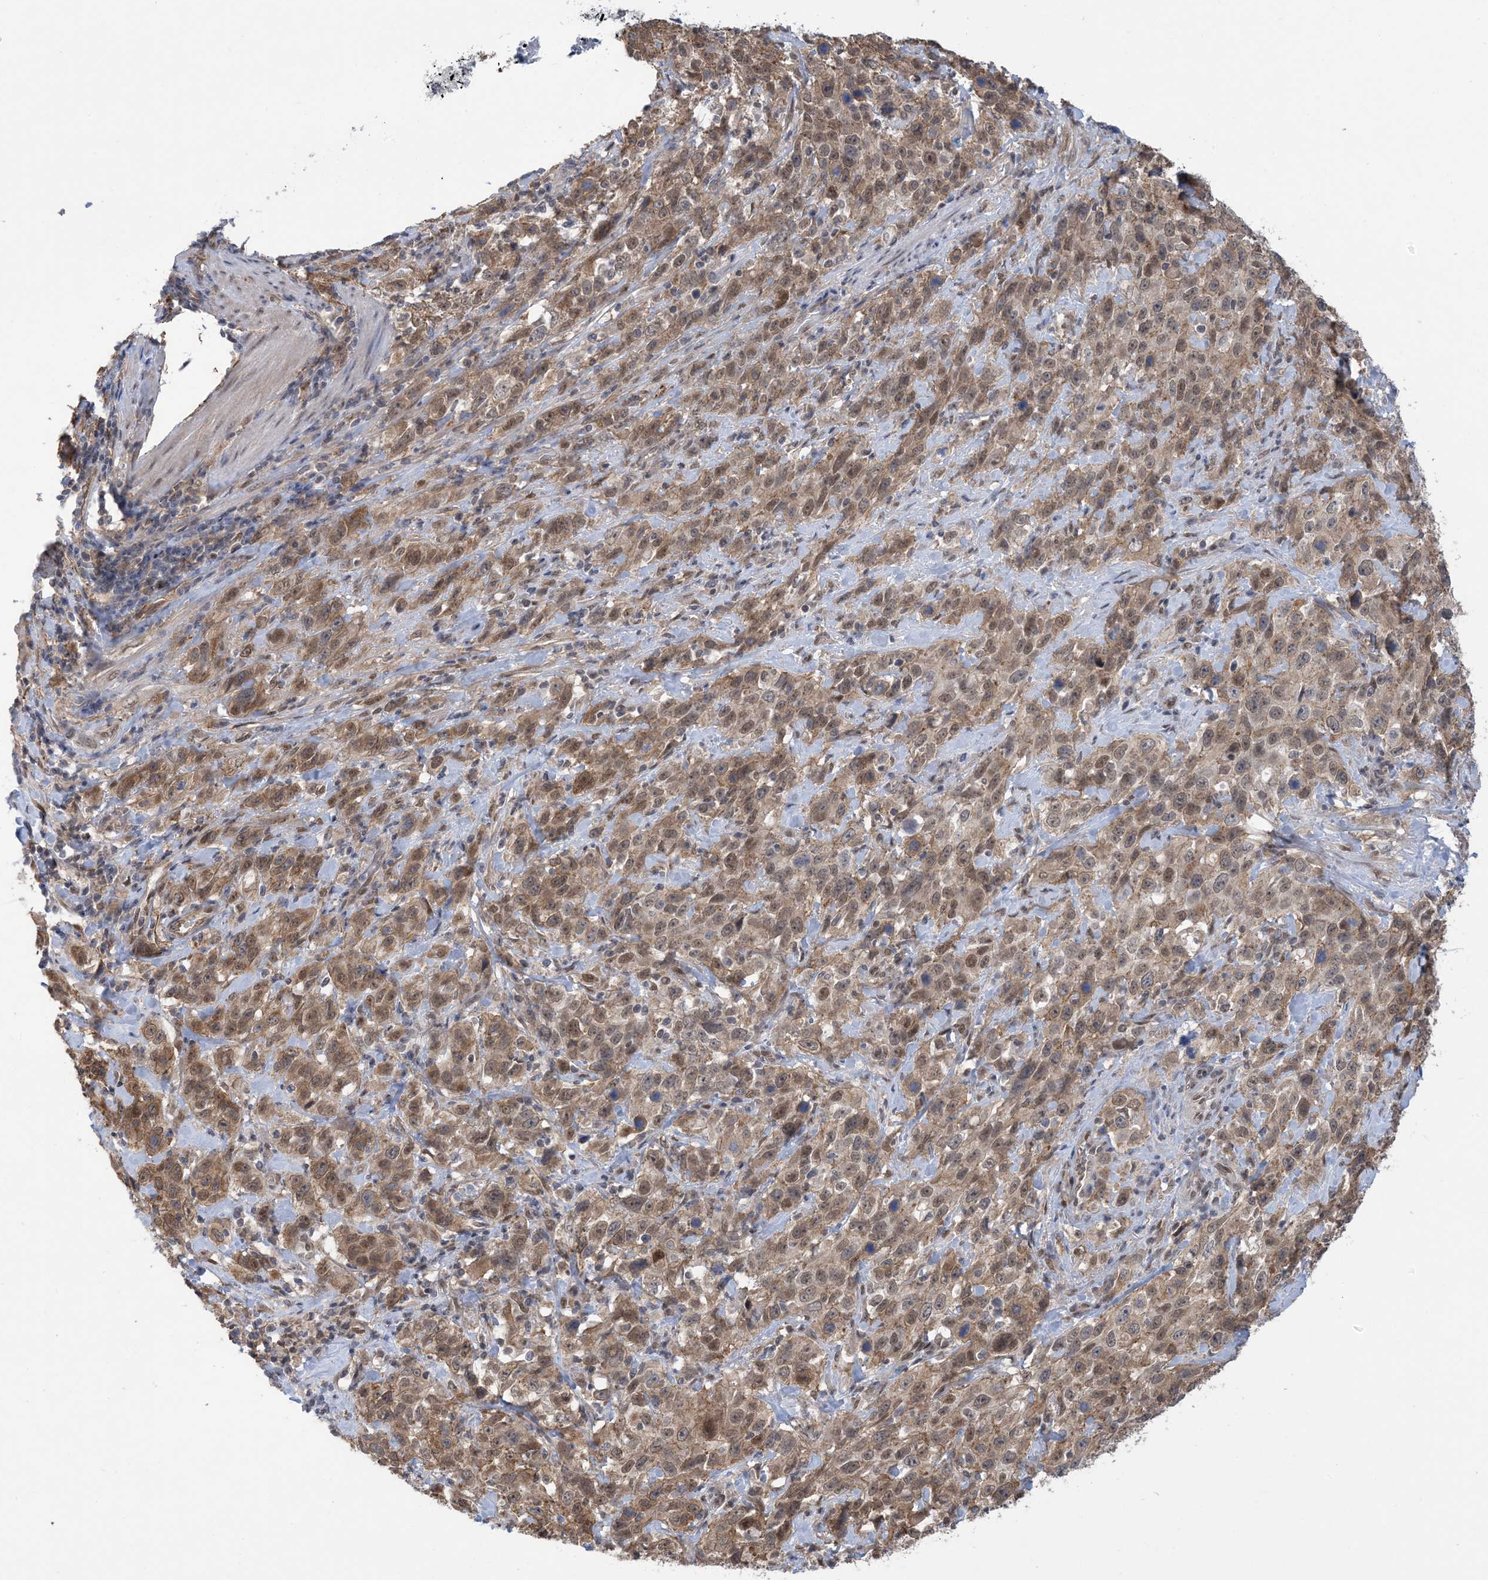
{"staining": {"intensity": "moderate", "quantity": ">75%", "location": "cytoplasmic/membranous,nuclear"}, "tissue": "stomach cancer", "cell_type": "Tumor cells", "image_type": "cancer", "snomed": [{"axis": "morphology", "description": "Normal tissue, NOS"}, {"axis": "morphology", "description": "Adenocarcinoma, NOS"}, {"axis": "topography", "description": "Lymph node"}, {"axis": "topography", "description": "Stomach"}], "caption": "There is medium levels of moderate cytoplasmic/membranous and nuclear positivity in tumor cells of stomach cancer (adenocarcinoma), as demonstrated by immunohistochemical staining (brown color).", "gene": "ZNF8", "patient": {"sex": "male", "age": 48}}